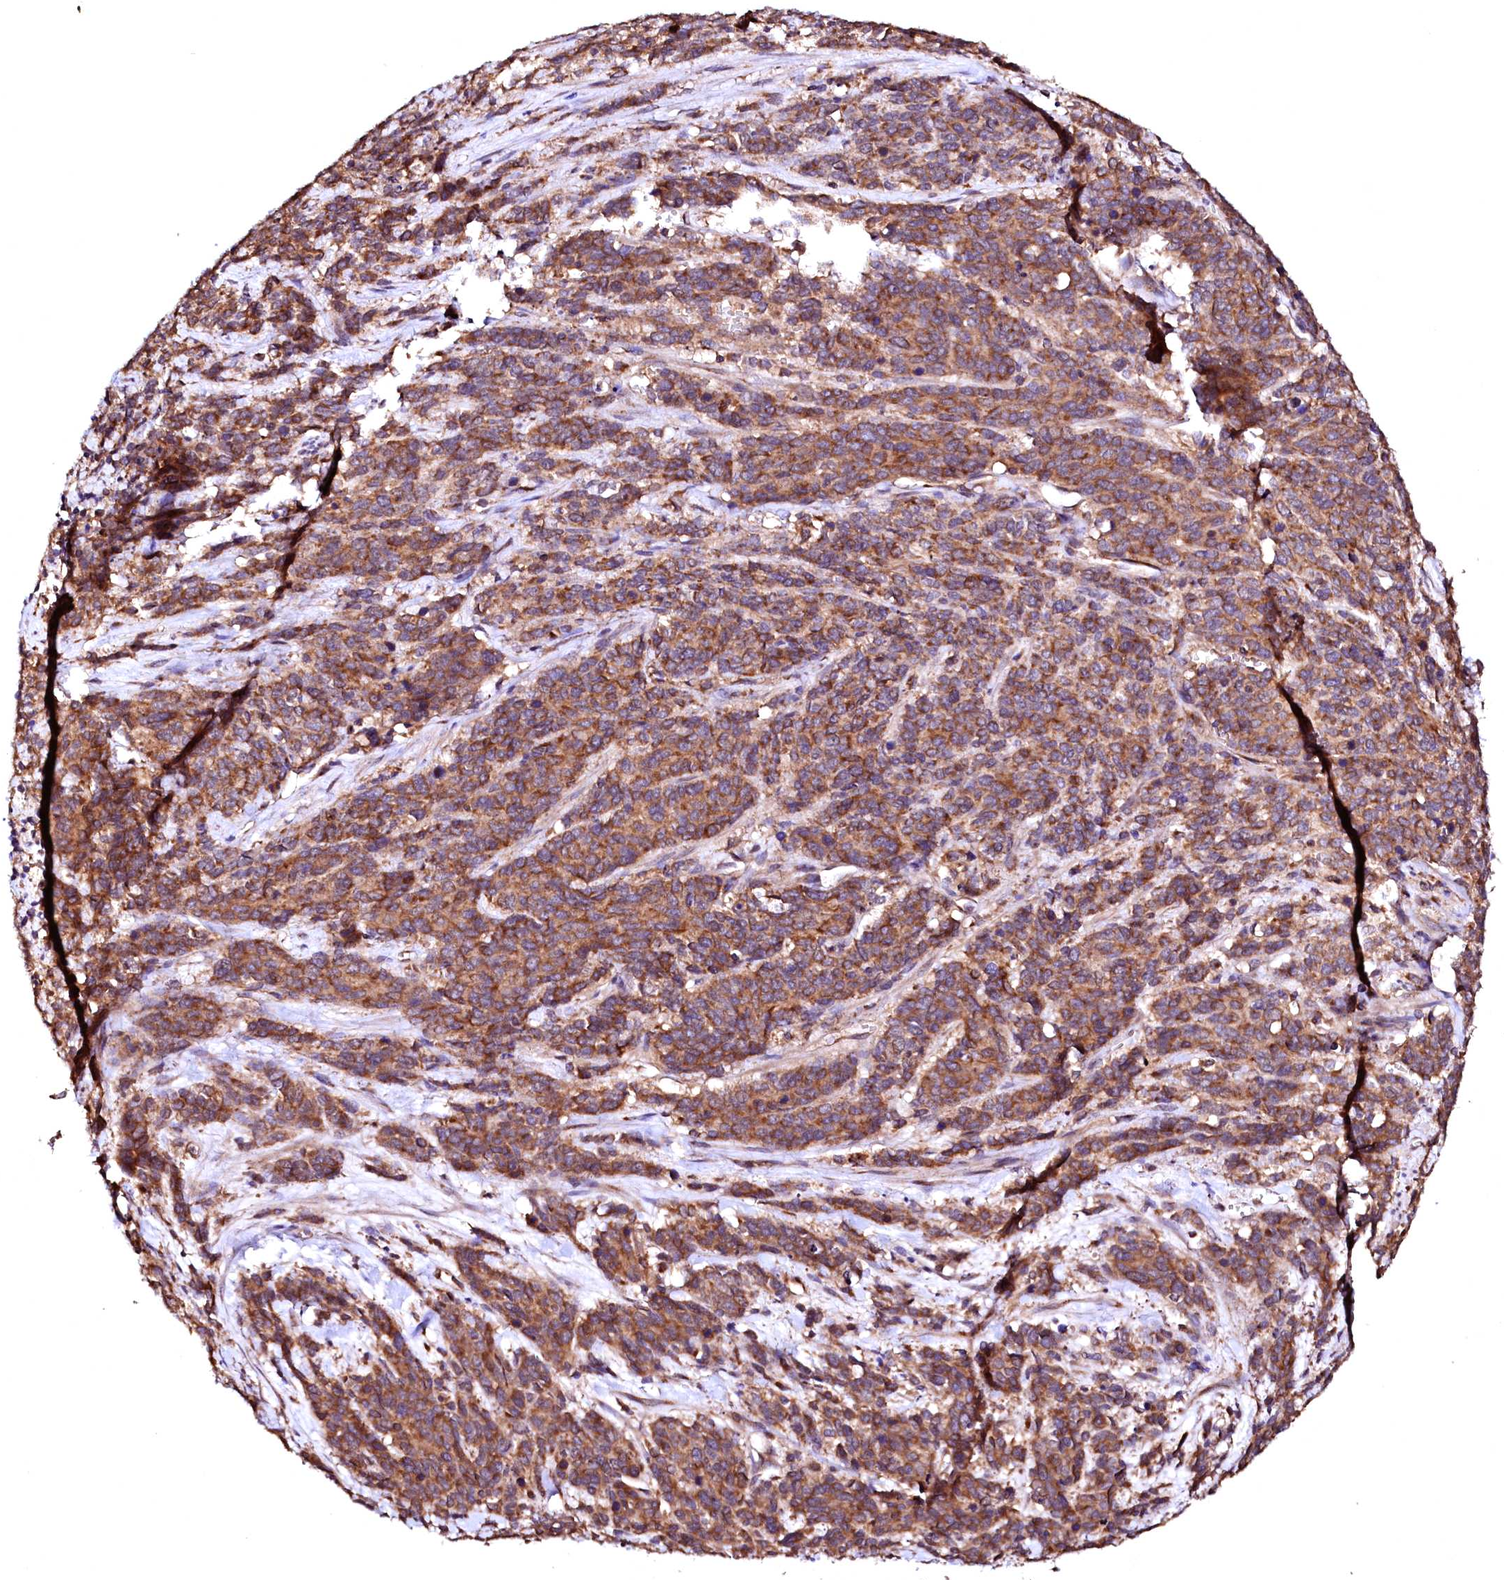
{"staining": {"intensity": "moderate", "quantity": ">75%", "location": "cytoplasmic/membranous"}, "tissue": "cervical cancer", "cell_type": "Tumor cells", "image_type": "cancer", "snomed": [{"axis": "morphology", "description": "Squamous cell carcinoma, NOS"}, {"axis": "topography", "description": "Cervix"}], "caption": "This is an image of immunohistochemistry staining of cervical cancer, which shows moderate positivity in the cytoplasmic/membranous of tumor cells.", "gene": "ST3GAL1", "patient": {"sex": "female", "age": 60}}